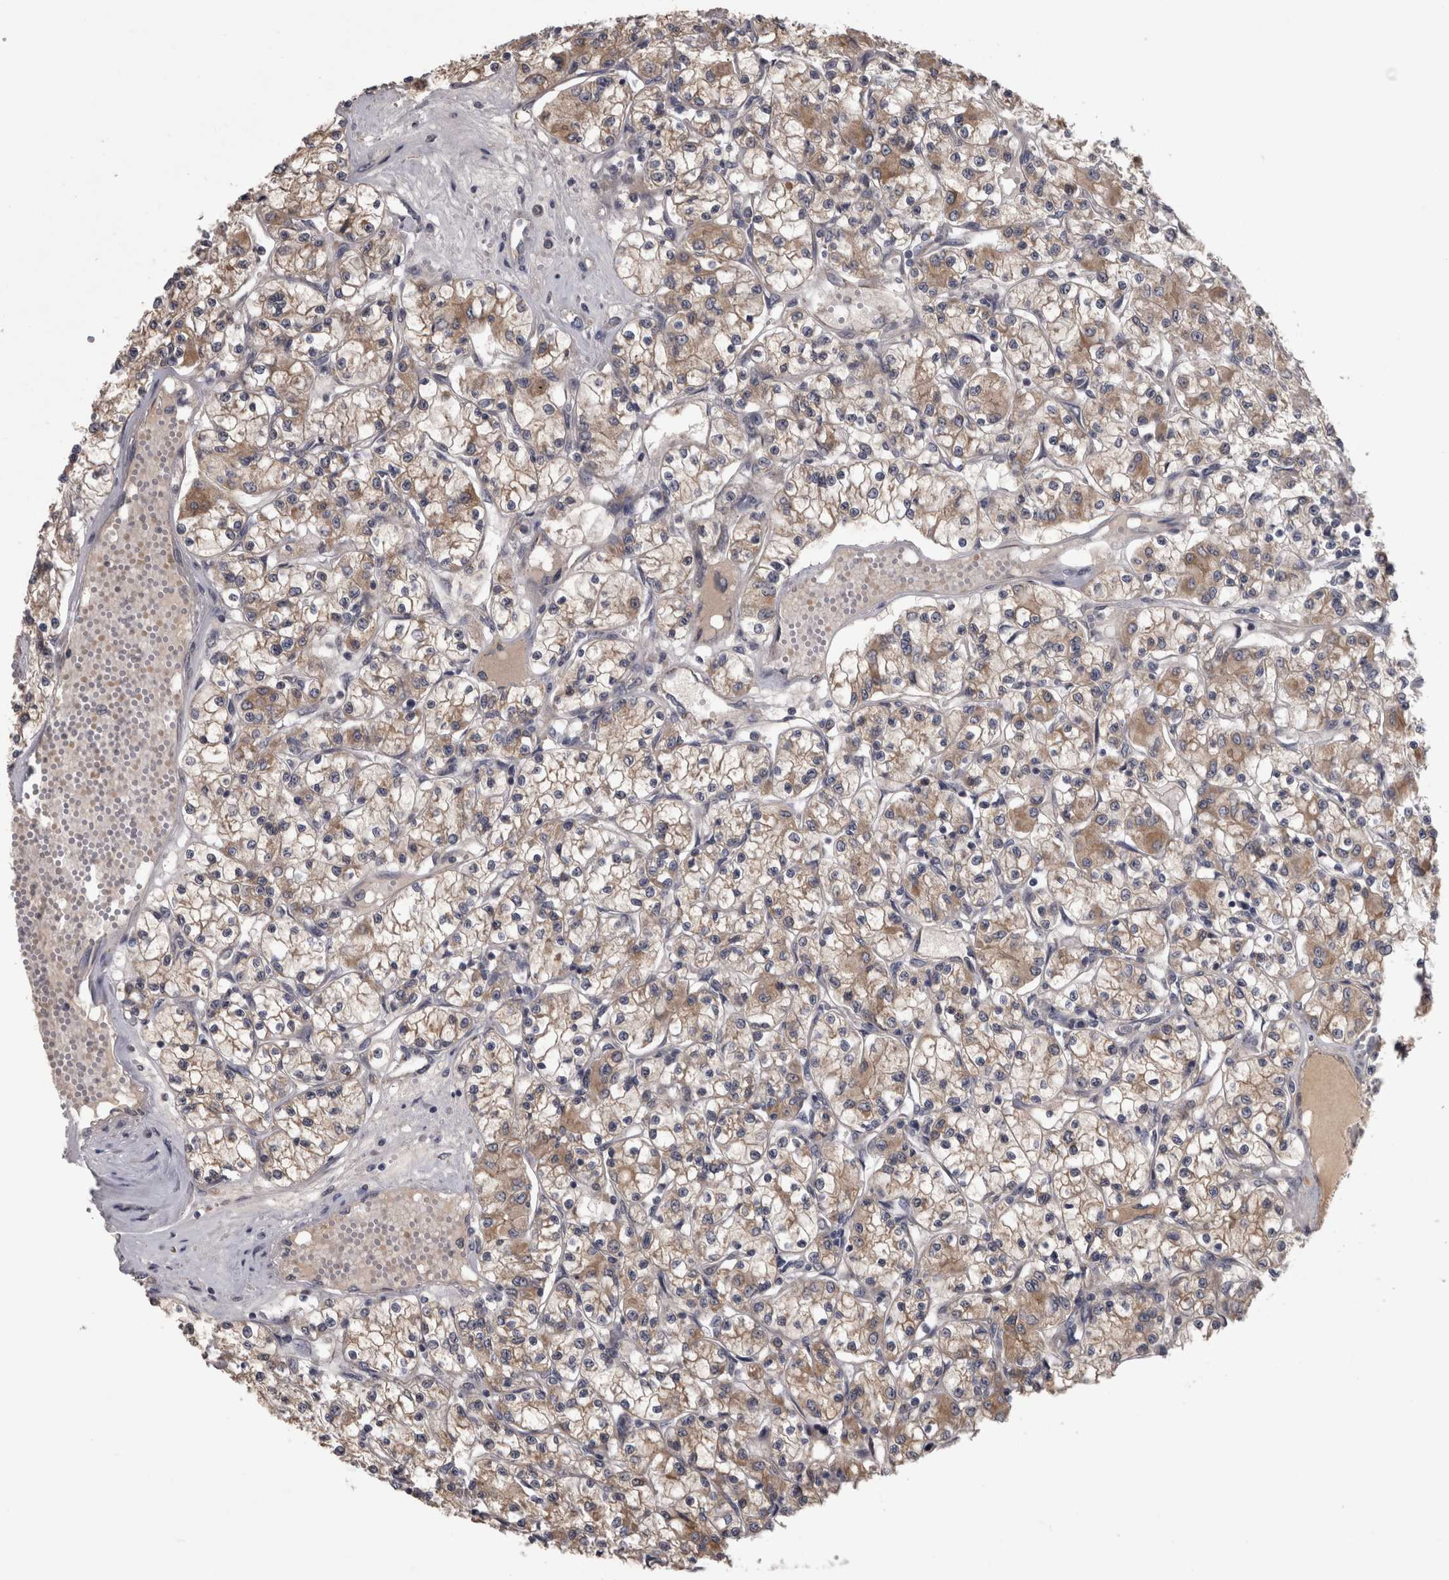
{"staining": {"intensity": "moderate", "quantity": ">75%", "location": "cytoplasmic/membranous"}, "tissue": "renal cancer", "cell_type": "Tumor cells", "image_type": "cancer", "snomed": [{"axis": "morphology", "description": "Adenocarcinoma, NOS"}, {"axis": "topography", "description": "Kidney"}], "caption": "Protein expression by immunohistochemistry (IHC) demonstrates moderate cytoplasmic/membranous expression in approximately >75% of tumor cells in renal adenocarcinoma. (Brightfield microscopy of DAB IHC at high magnification).", "gene": "DBT", "patient": {"sex": "female", "age": 59}}